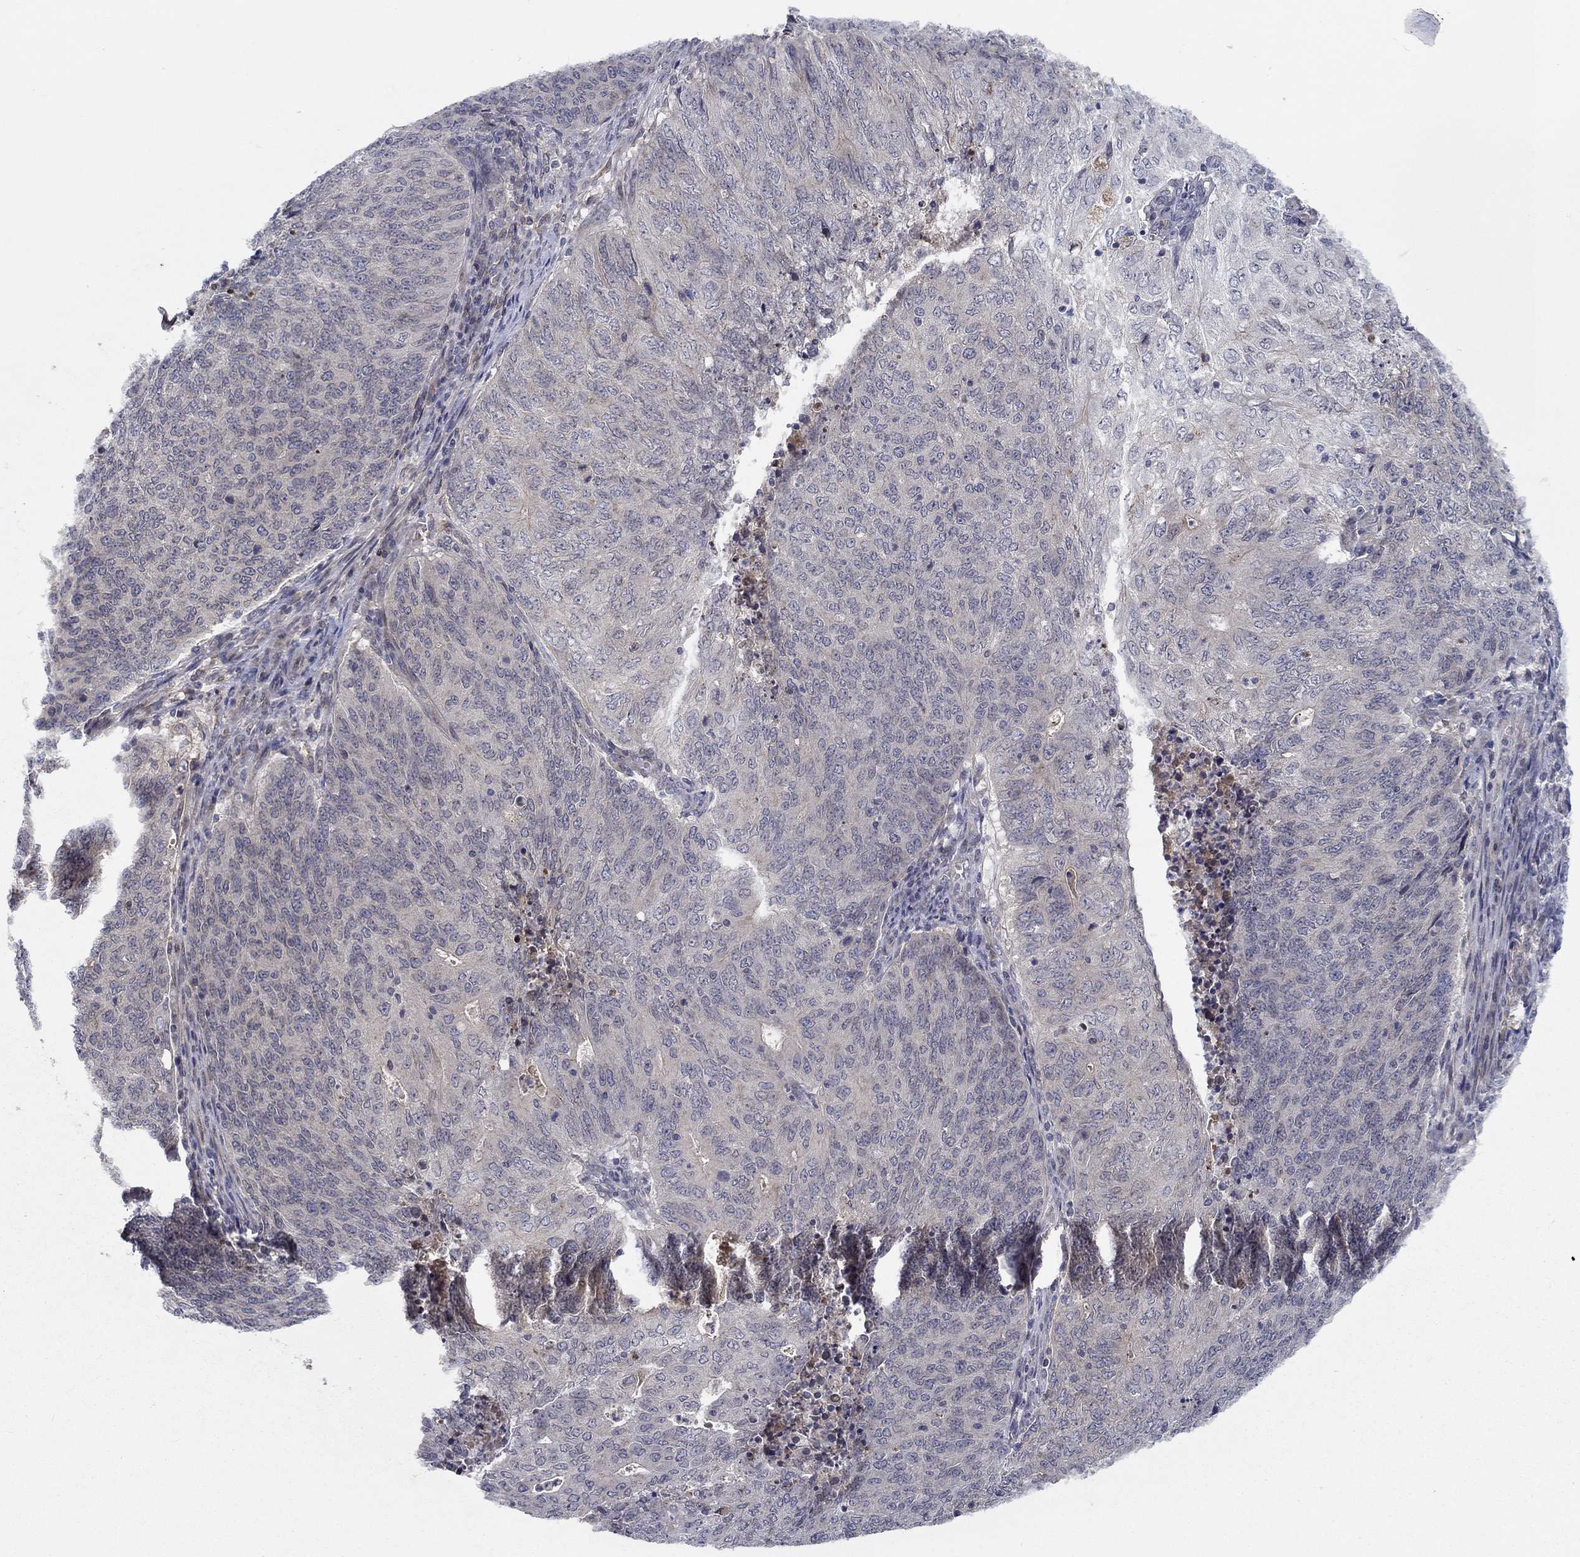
{"staining": {"intensity": "negative", "quantity": "none", "location": "none"}, "tissue": "endometrial cancer", "cell_type": "Tumor cells", "image_type": "cancer", "snomed": [{"axis": "morphology", "description": "Adenocarcinoma, NOS"}, {"axis": "topography", "description": "Endometrium"}], "caption": "Tumor cells are negative for protein expression in human endometrial cancer.", "gene": "CETN3", "patient": {"sex": "female", "age": 82}}